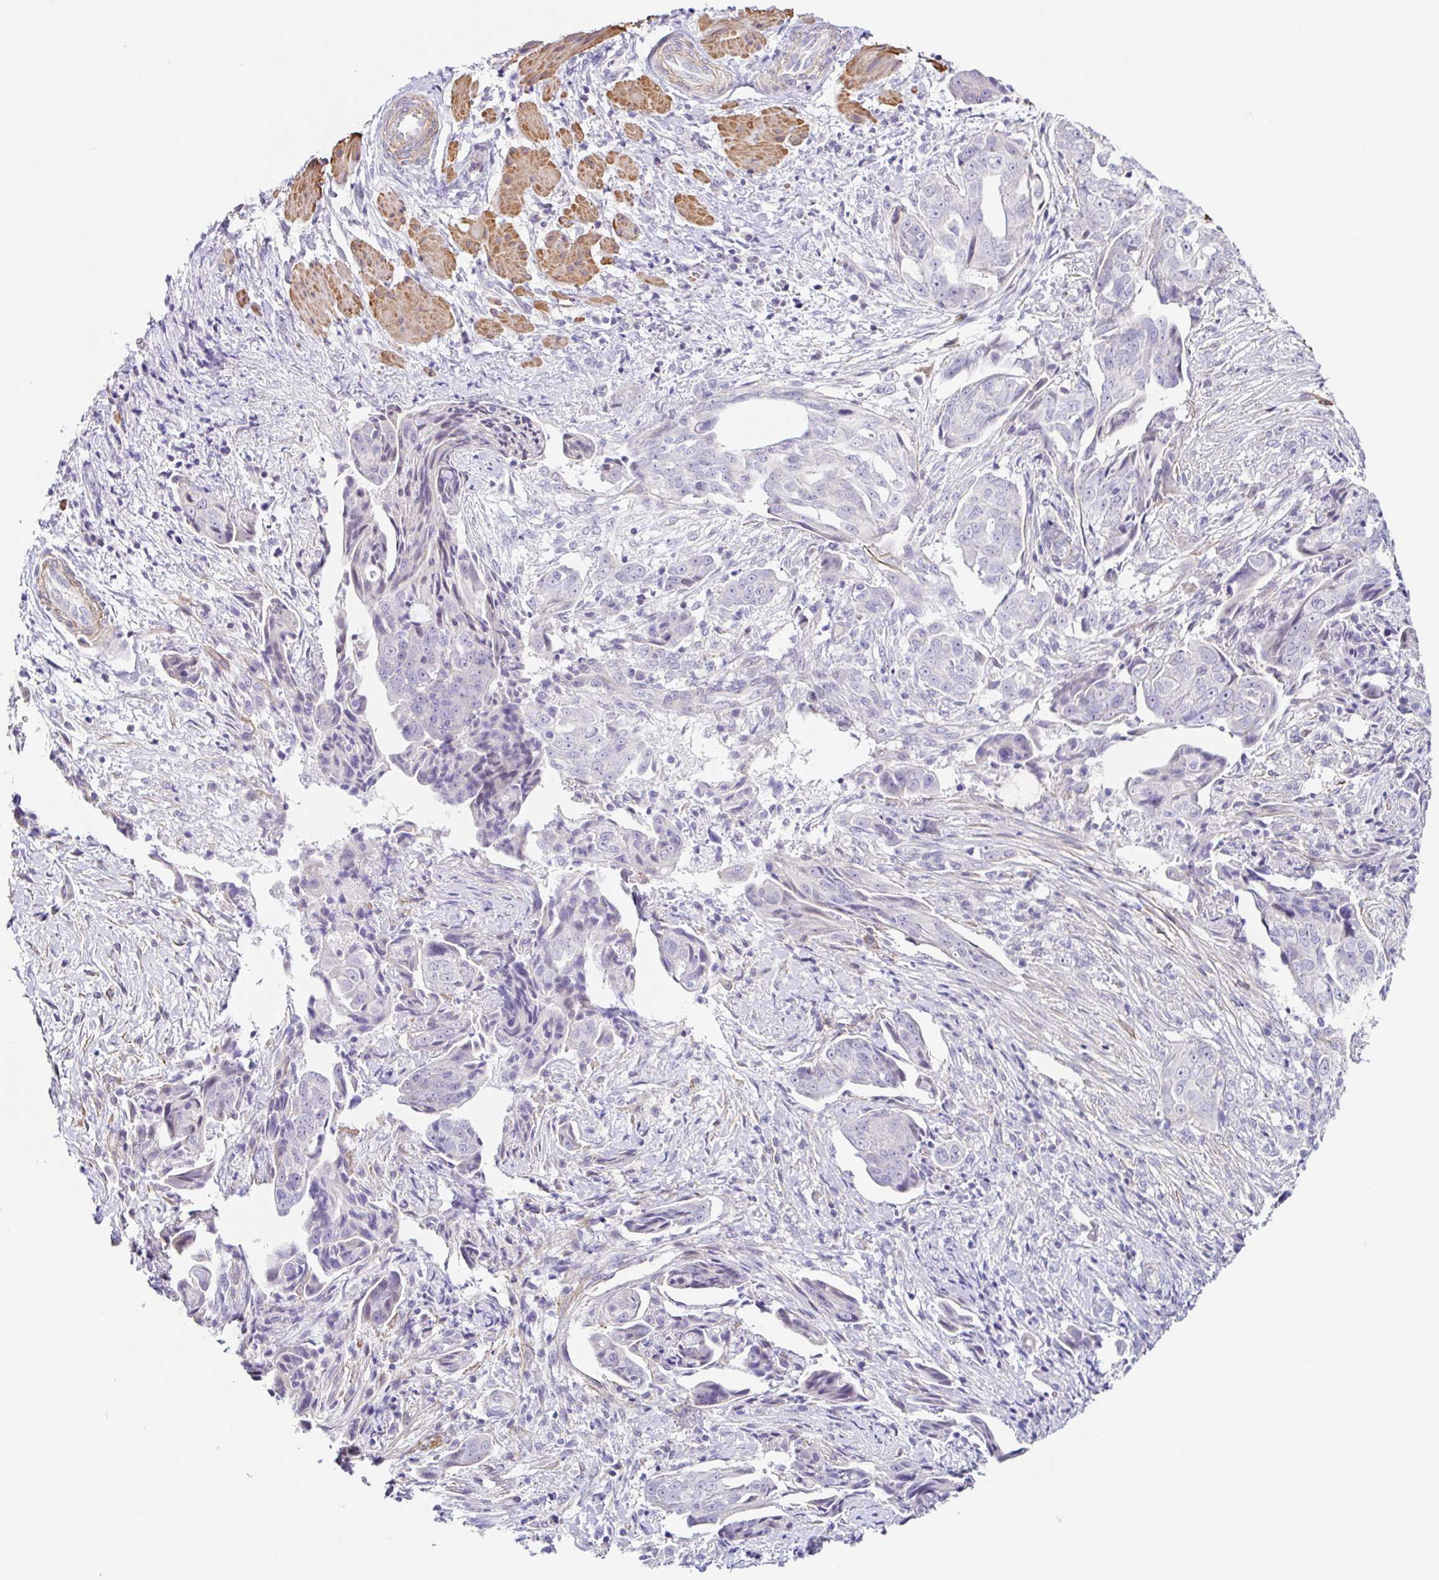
{"staining": {"intensity": "negative", "quantity": "none", "location": "none"}, "tissue": "ovarian cancer", "cell_type": "Tumor cells", "image_type": "cancer", "snomed": [{"axis": "morphology", "description": "Carcinoma, endometroid"}, {"axis": "topography", "description": "Ovary"}], "caption": "High power microscopy micrograph of an IHC micrograph of endometroid carcinoma (ovarian), revealing no significant expression in tumor cells. (Immunohistochemistry (ihc), brightfield microscopy, high magnification).", "gene": "DCAF17", "patient": {"sex": "female", "age": 70}}